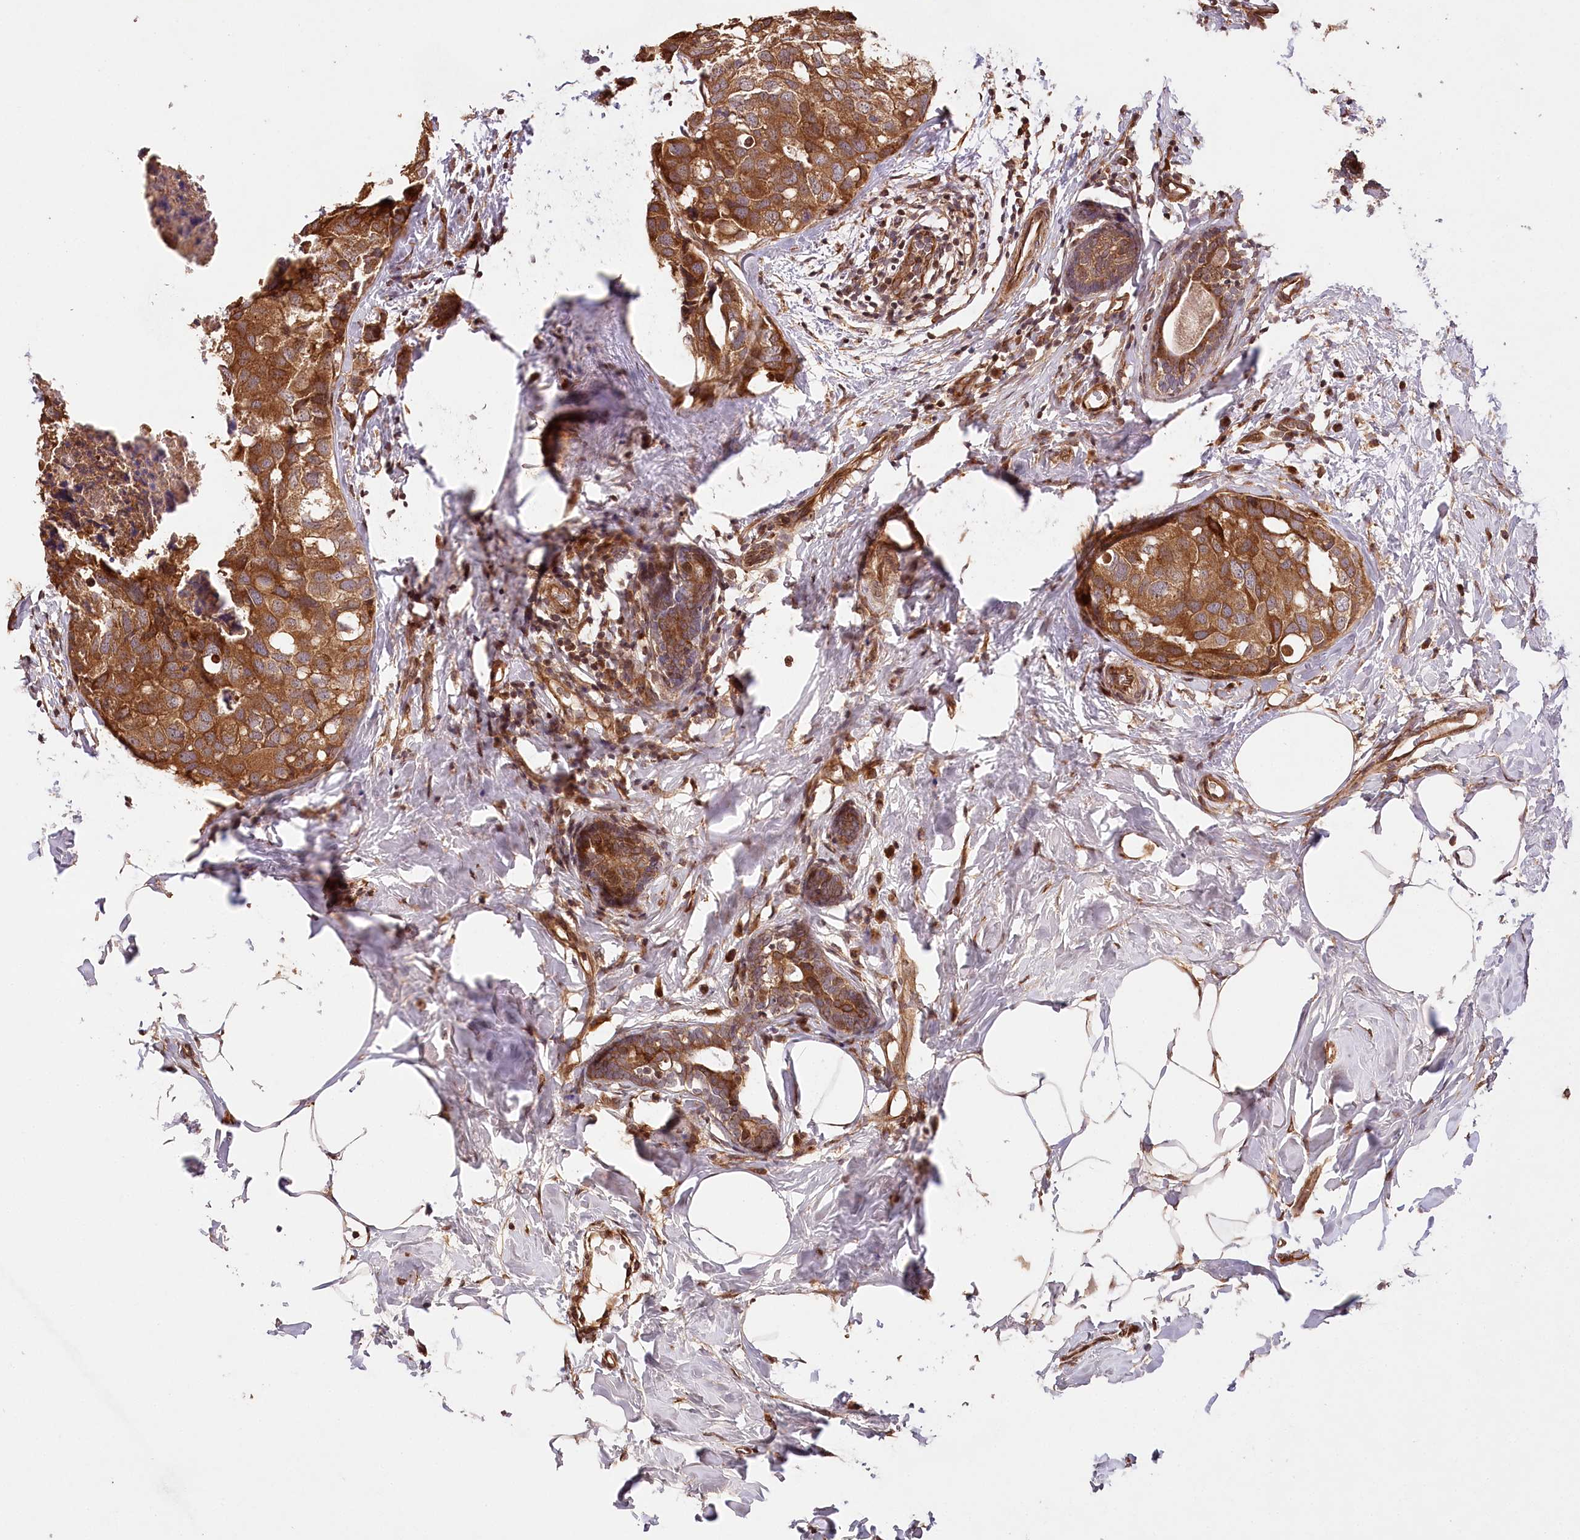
{"staining": {"intensity": "strong", "quantity": ">75%", "location": "cytoplasmic/membranous"}, "tissue": "breast cancer", "cell_type": "Tumor cells", "image_type": "cancer", "snomed": [{"axis": "morphology", "description": "Normal tissue, NOS"}, {"axis": "morphology", "description": "Duct carcinoma"}, {"axis": "topography", "description": "Breast"}], "caption": "This histopathology image demonstrates breast cancer stained with immunohistochemistry to label a protein in brown. The cytoplasmic/membranous of tumor cells show strong positivity for the protein. Nuclei are counter-stained blue.", "gene": "LSS", "patient": {"sex": "female", "age": 50}}